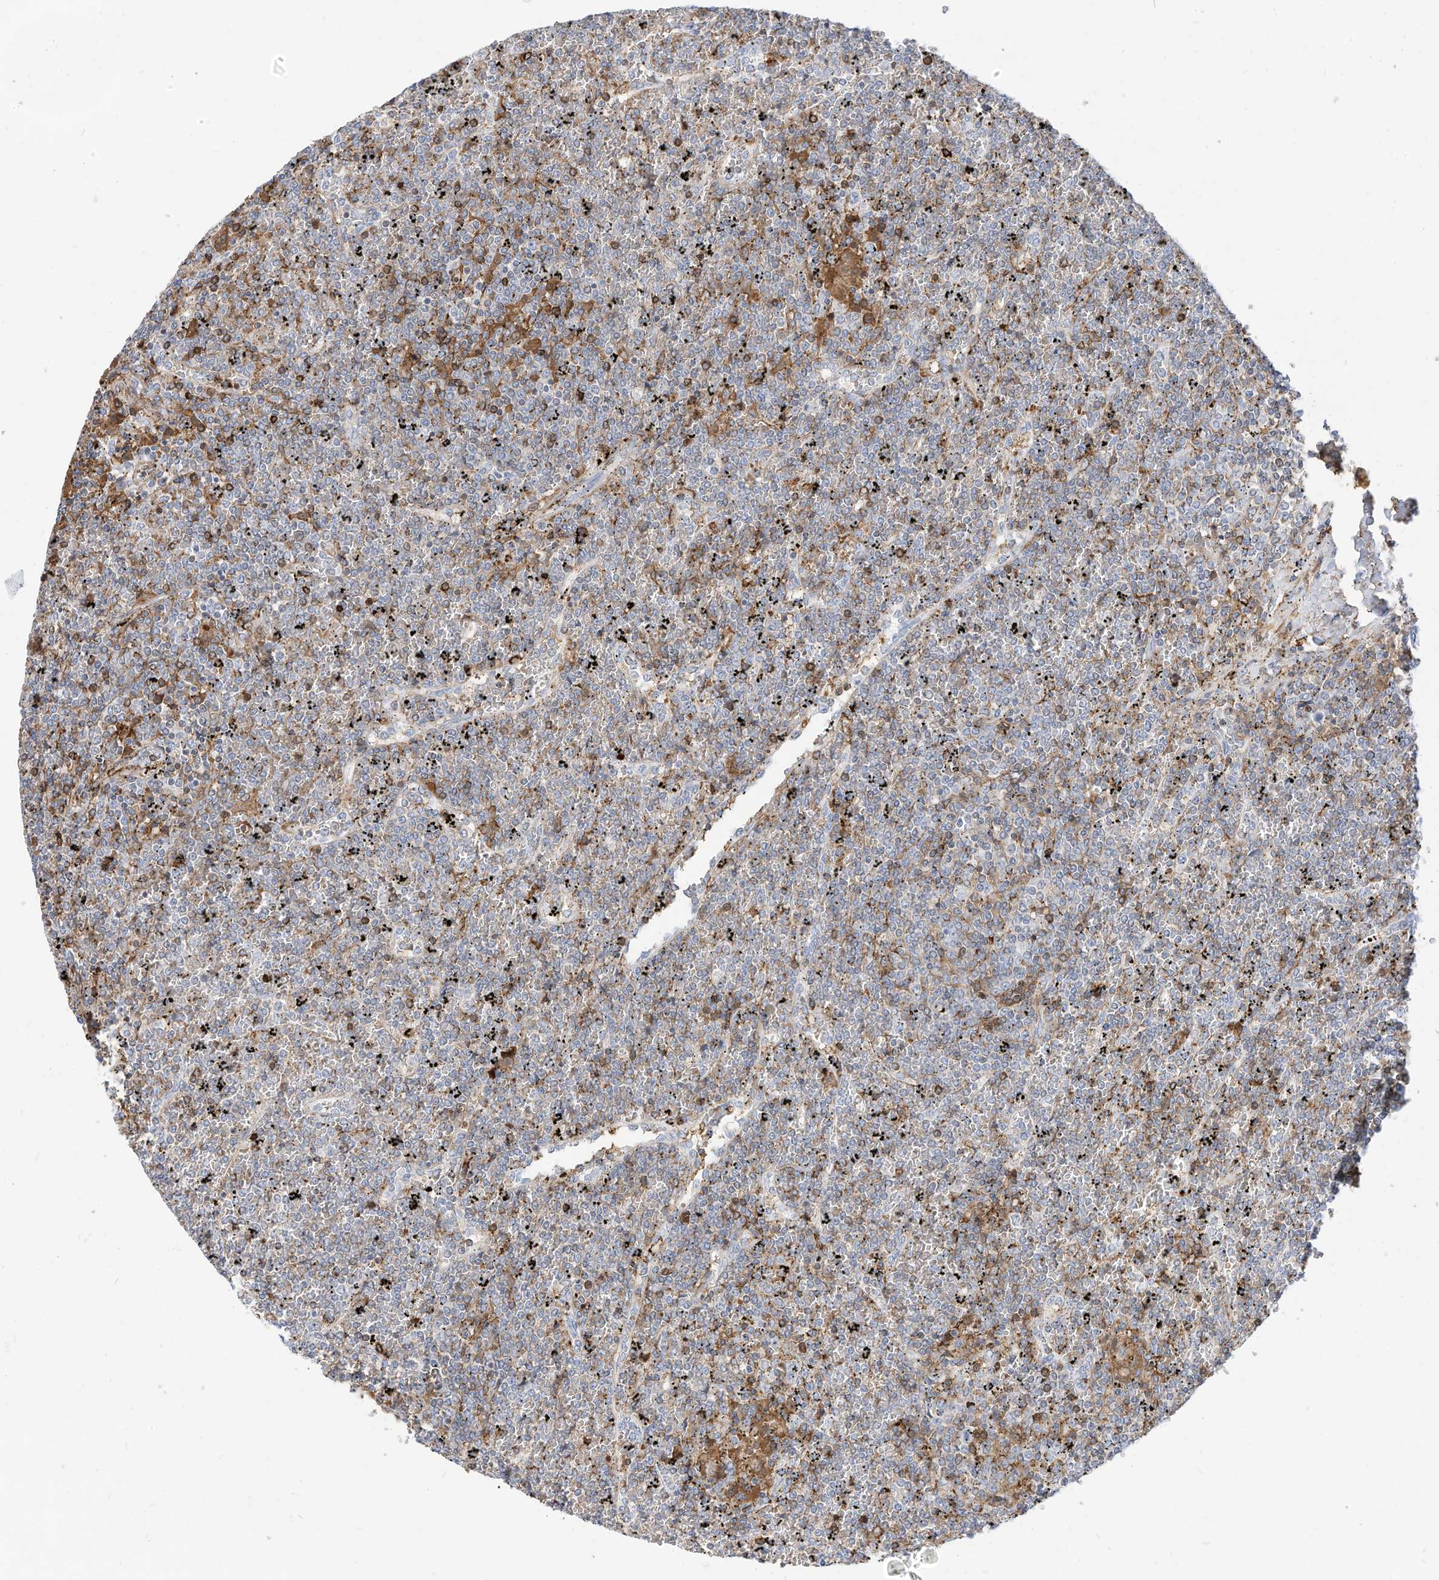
{"staining": {"intensity": "moderate", "quantity": "<25%", "location": "cytoplasmic/membranous"}, "tissue": "lymphoma", "cell_type": "Tumor cells", "image_type": "cancer", "snomed": [{"axis": "morphology", "description": "Malignant lymphoma, non-Hodgkin's type, Low grade"}, {"axis": "topography", "description": "Spleen"}], "caption": "Tumor cells reveal low levels of moderate cytoplasmic/membranous staining in approximately <25% of cells in human lymphoma. The staining is performed using DAB brown chromogen to label protein expression. The nuclei are counter-stained blue using hematoxylin.", "gene": "TXNDC9", "patient": {"sex": "female", "age": 19}}